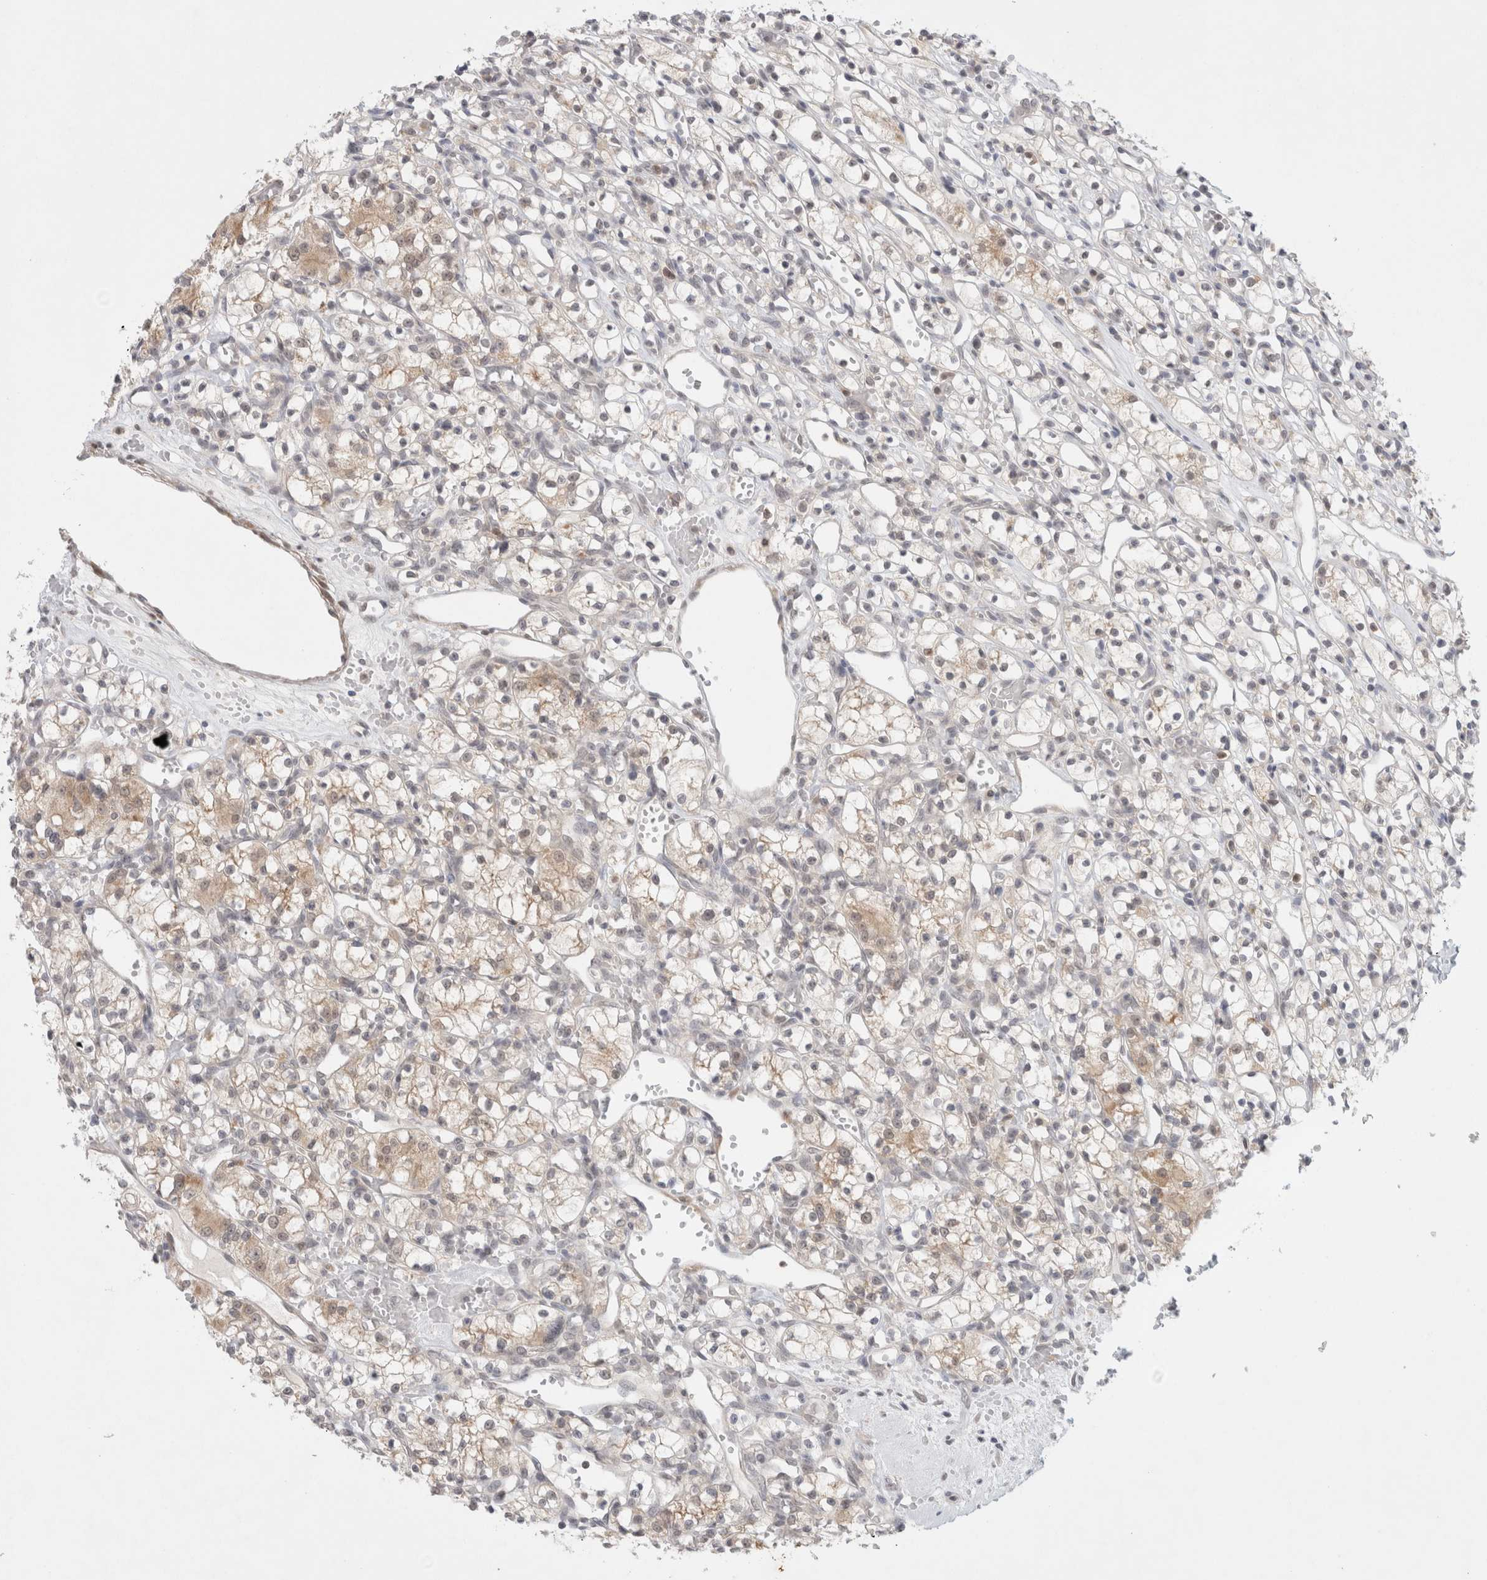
{"staining": {"intensity": "weak", "quantity": "<25%", "location": "cytoplasmic/membranous"}, "tissue": "renal cancer", "cell_type": "Tumor cells", "image_type": "cancer", "snomed": [{"axis": "morphology", "description": "Adenocarcinoma, NOS"}, {"axis": "topography", "description": "Kidney"}], "caption": "Immunohistochemical staining of renal cancer (adenocarcinoma) shows no significant expression in tumor cells.", "gene": "FBXO42", "patient": {"sex": "female", "age": 59}}